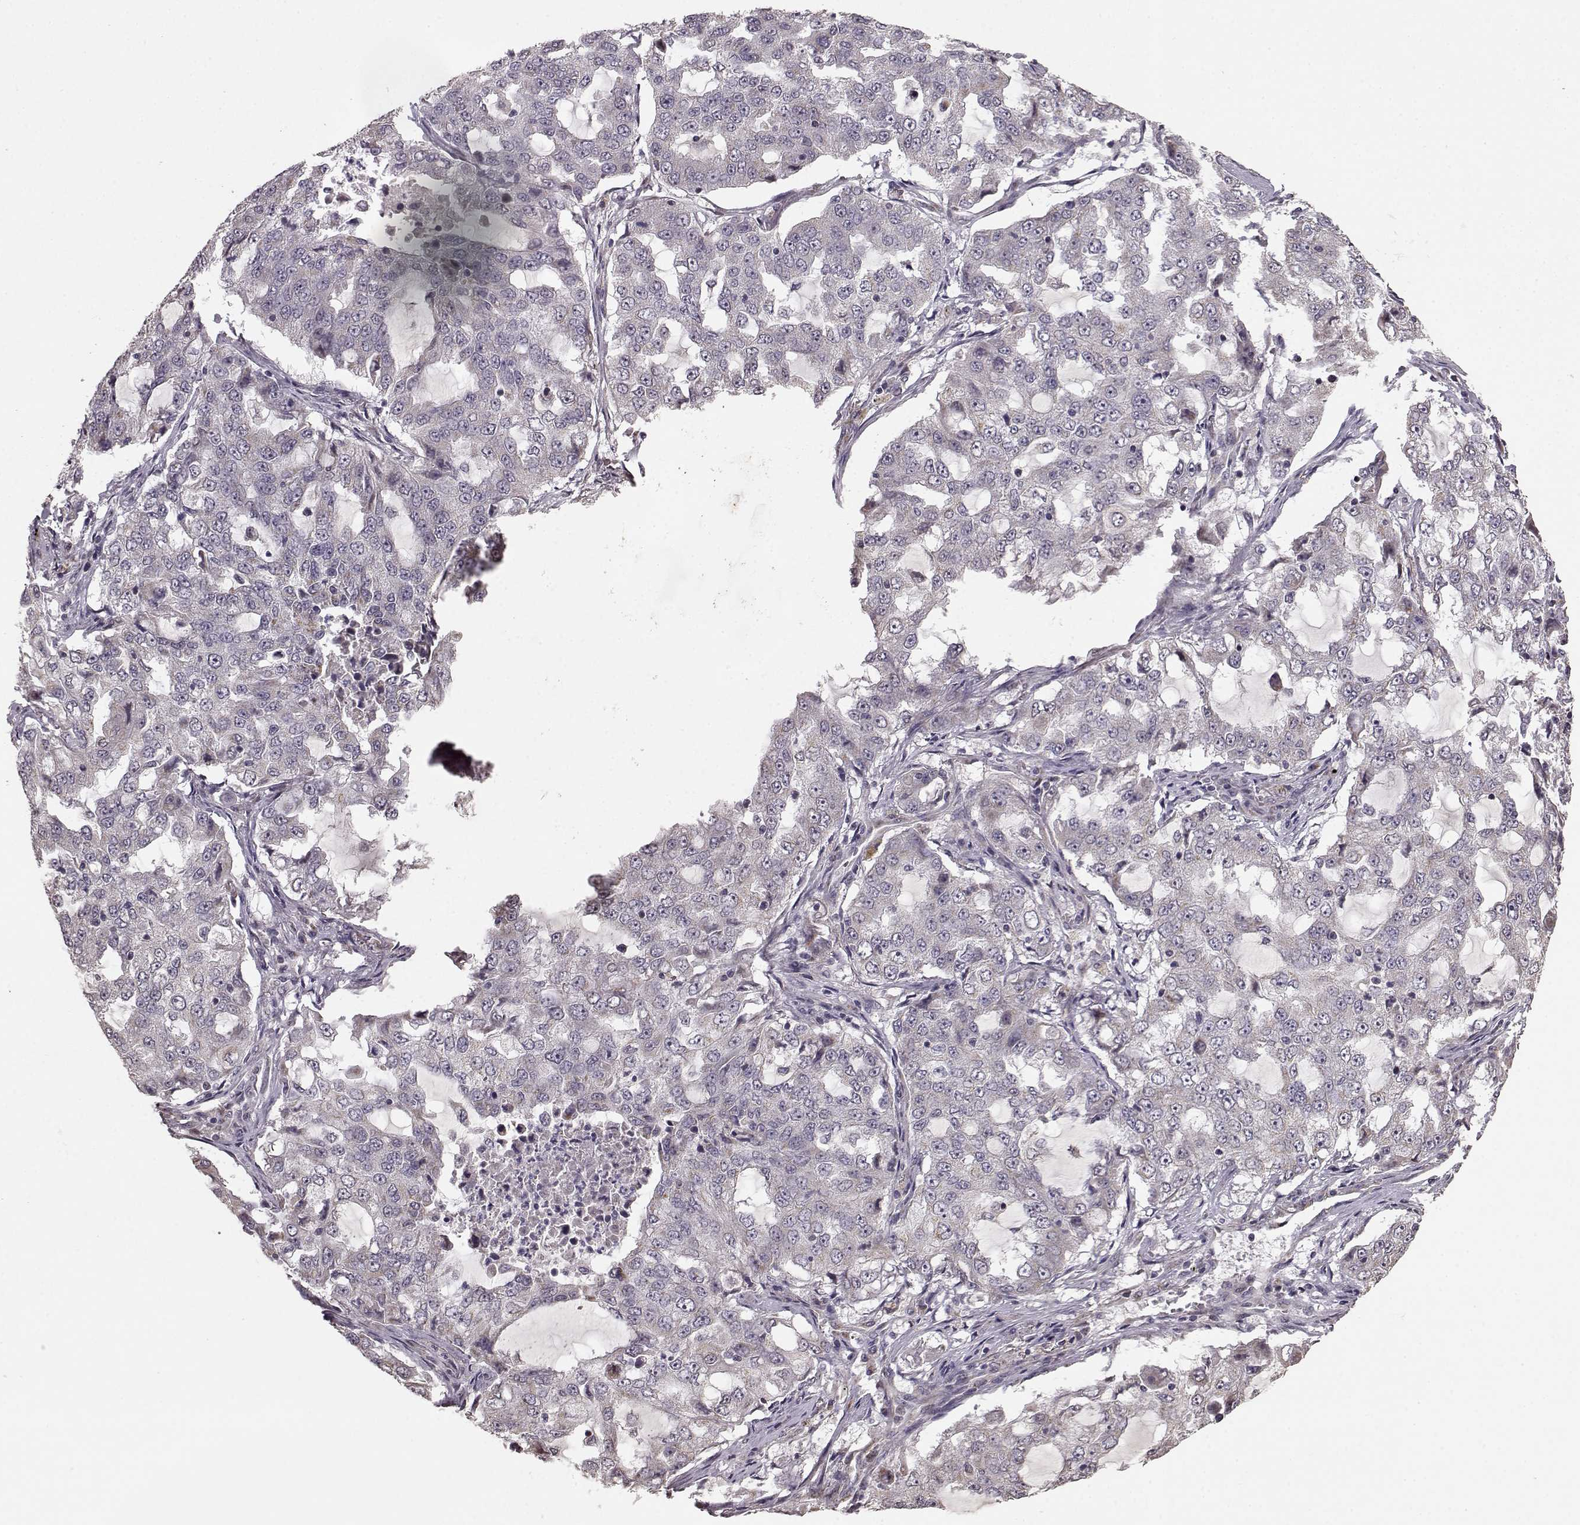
{"staining": {"intensity": "negative", "quantity": "none", "location": "none"}, "tissue": "lung cancer", "cell_type": "Tumor cells", "image_type": "cancer", "snomed": [{"axis": "morphology", "description": "Adenocarcinoma, NOS"}, {"axis": "topography", "description": "Lung"}], "caption": "A micrograph of adenocarcinoma (lung) stained for a protein displays no brown staining in tumor cells.", "gene": "BACH2", "patient": {"sex": "female", "age": 61}}